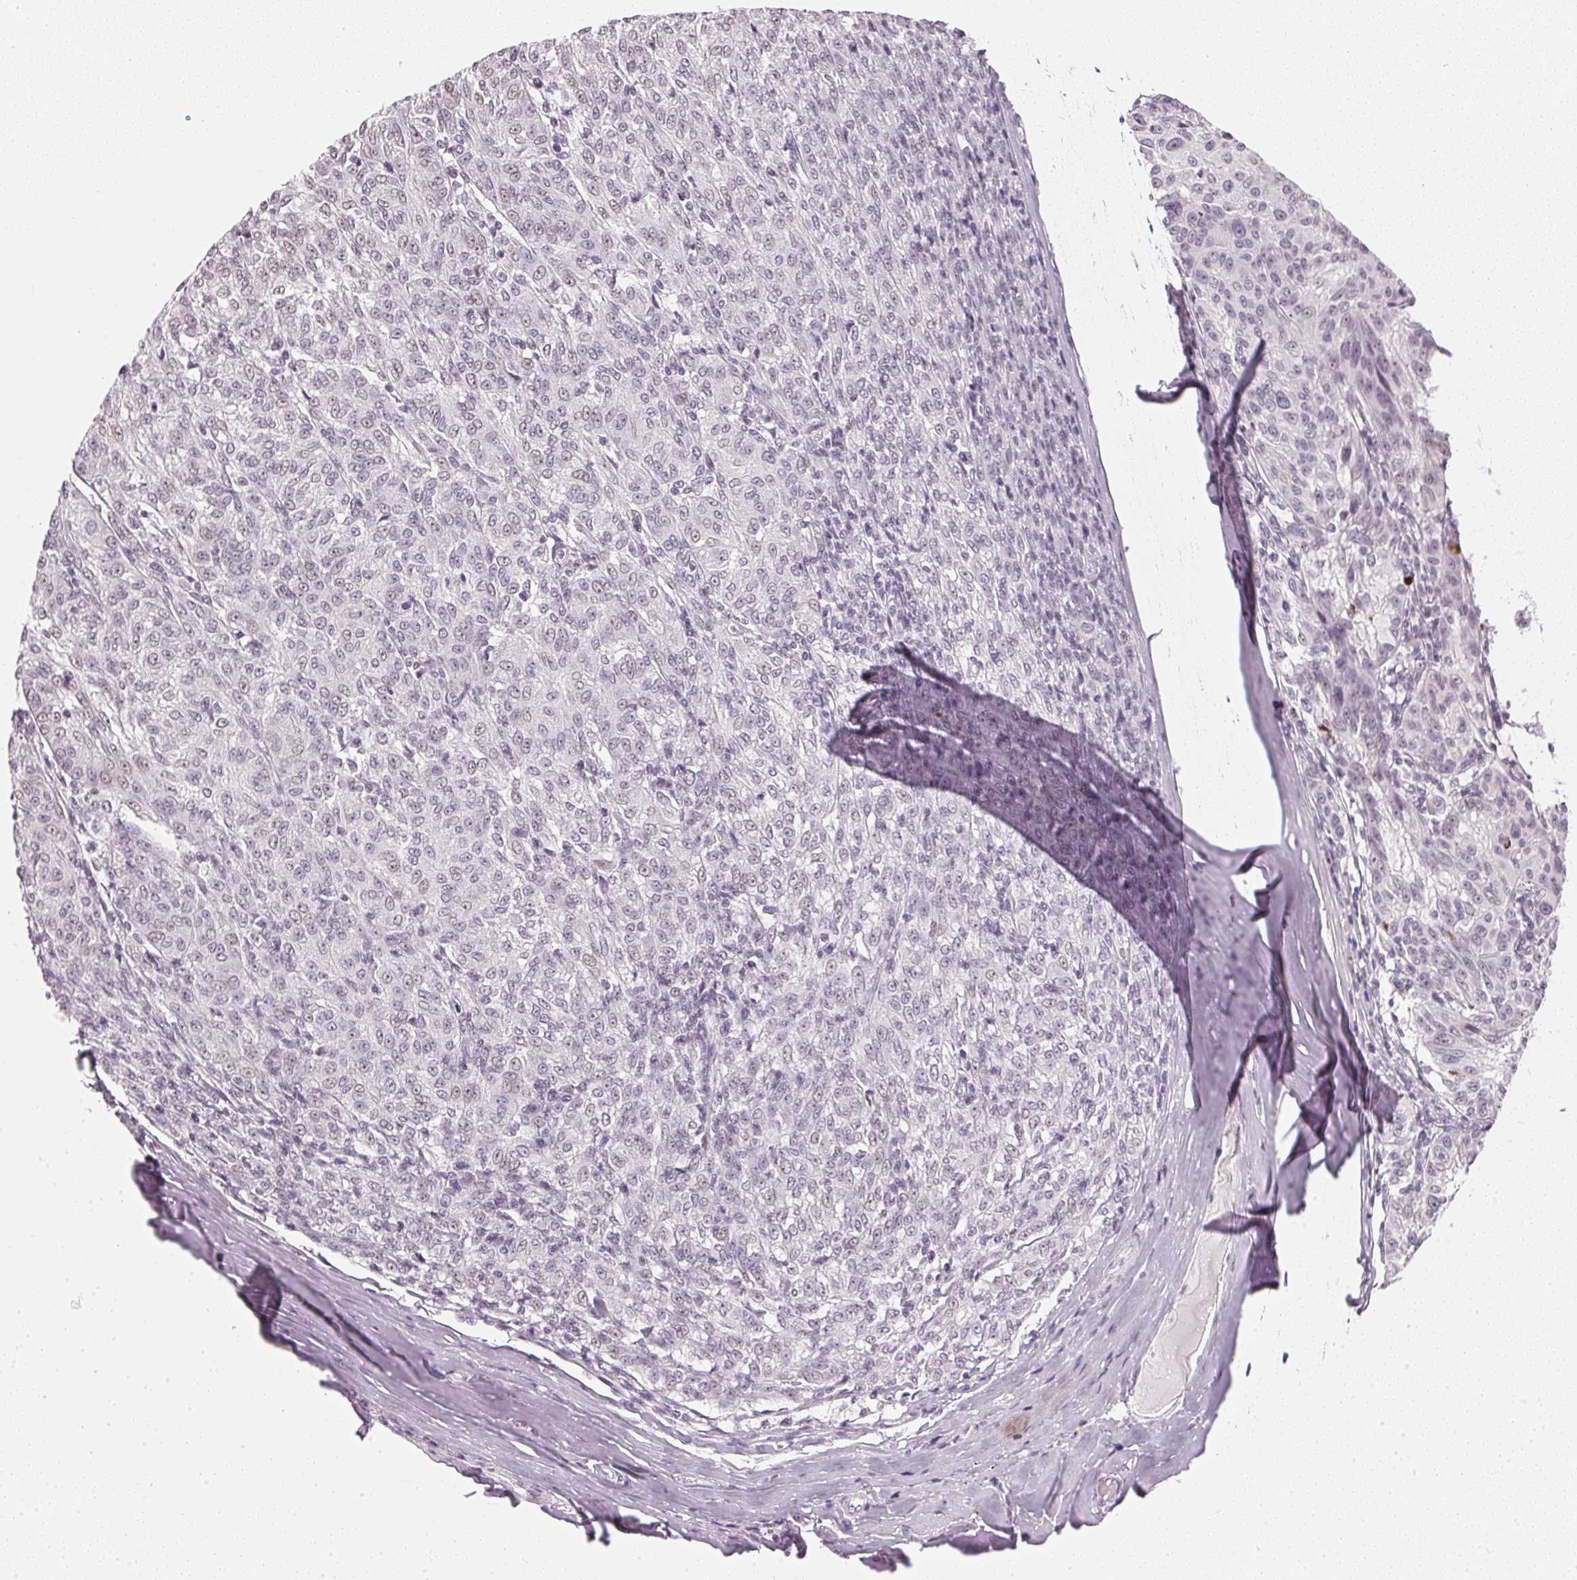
{"staining": {"intensity": "negative", "quantity": "none", "location": "none"}, "tissue": "melanoma", "cell_type": "Tumor cells", "image_type": "cancer", "snomed": [{"axis": "morphology", "description": "Malignant melanoma, NOS"}, {"axis": "topography", "description": "Skin"}], "caption": "A photomicrograph of melanoma stained for a protein demonstrates no brown staining in tumor cells. (DAB immunohistochemistry, high magnification).", "gene": "DNAJC6", "patient": {"sex": "female", "age": 72}}